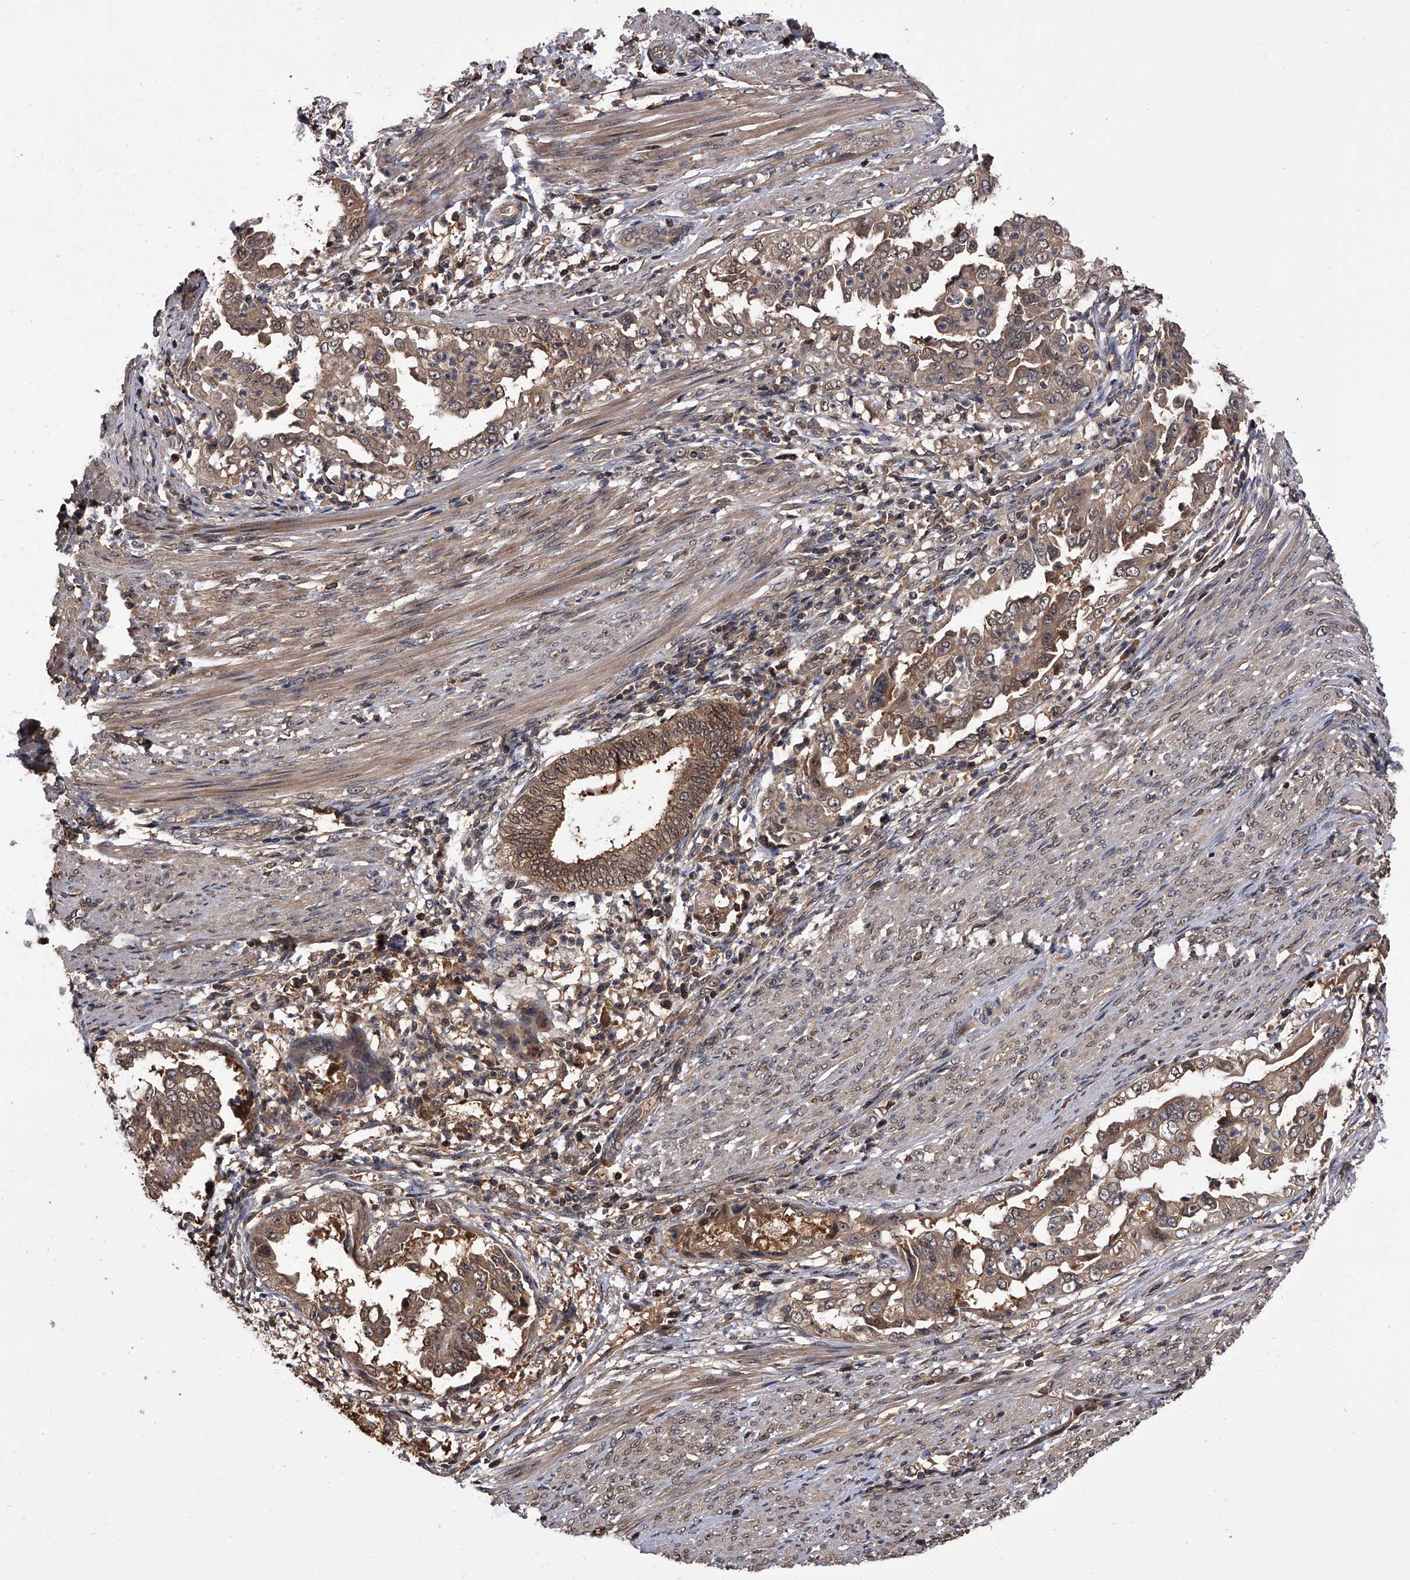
{"staining": {"intensity": "moderate", "quantity": "25%-75%", "location": "cytoplasmic/membranous"}, "tissue": "endometrial cancer", "cell_type": "Tumor cells", "image_type": "cancer", "snomed": [{"axis": "morphology", "description": "Adenocarcinoma, NOS"}, {"axis": "topography", "description": "Endometrium"}], "caption": "Immunohistochemistry image of neoplastic tissue: human endometrial adenocarcinoma stained using immunohistochemistry (IHC) shows medium levels of moderate protein expression localized specifically in the cytoplasmic/membranous of tumor cells, appearing as a cytoplasmic/membranous brown color.", "gene": "SLC18B1", "patient": {"sex": "female", "age": 85}}